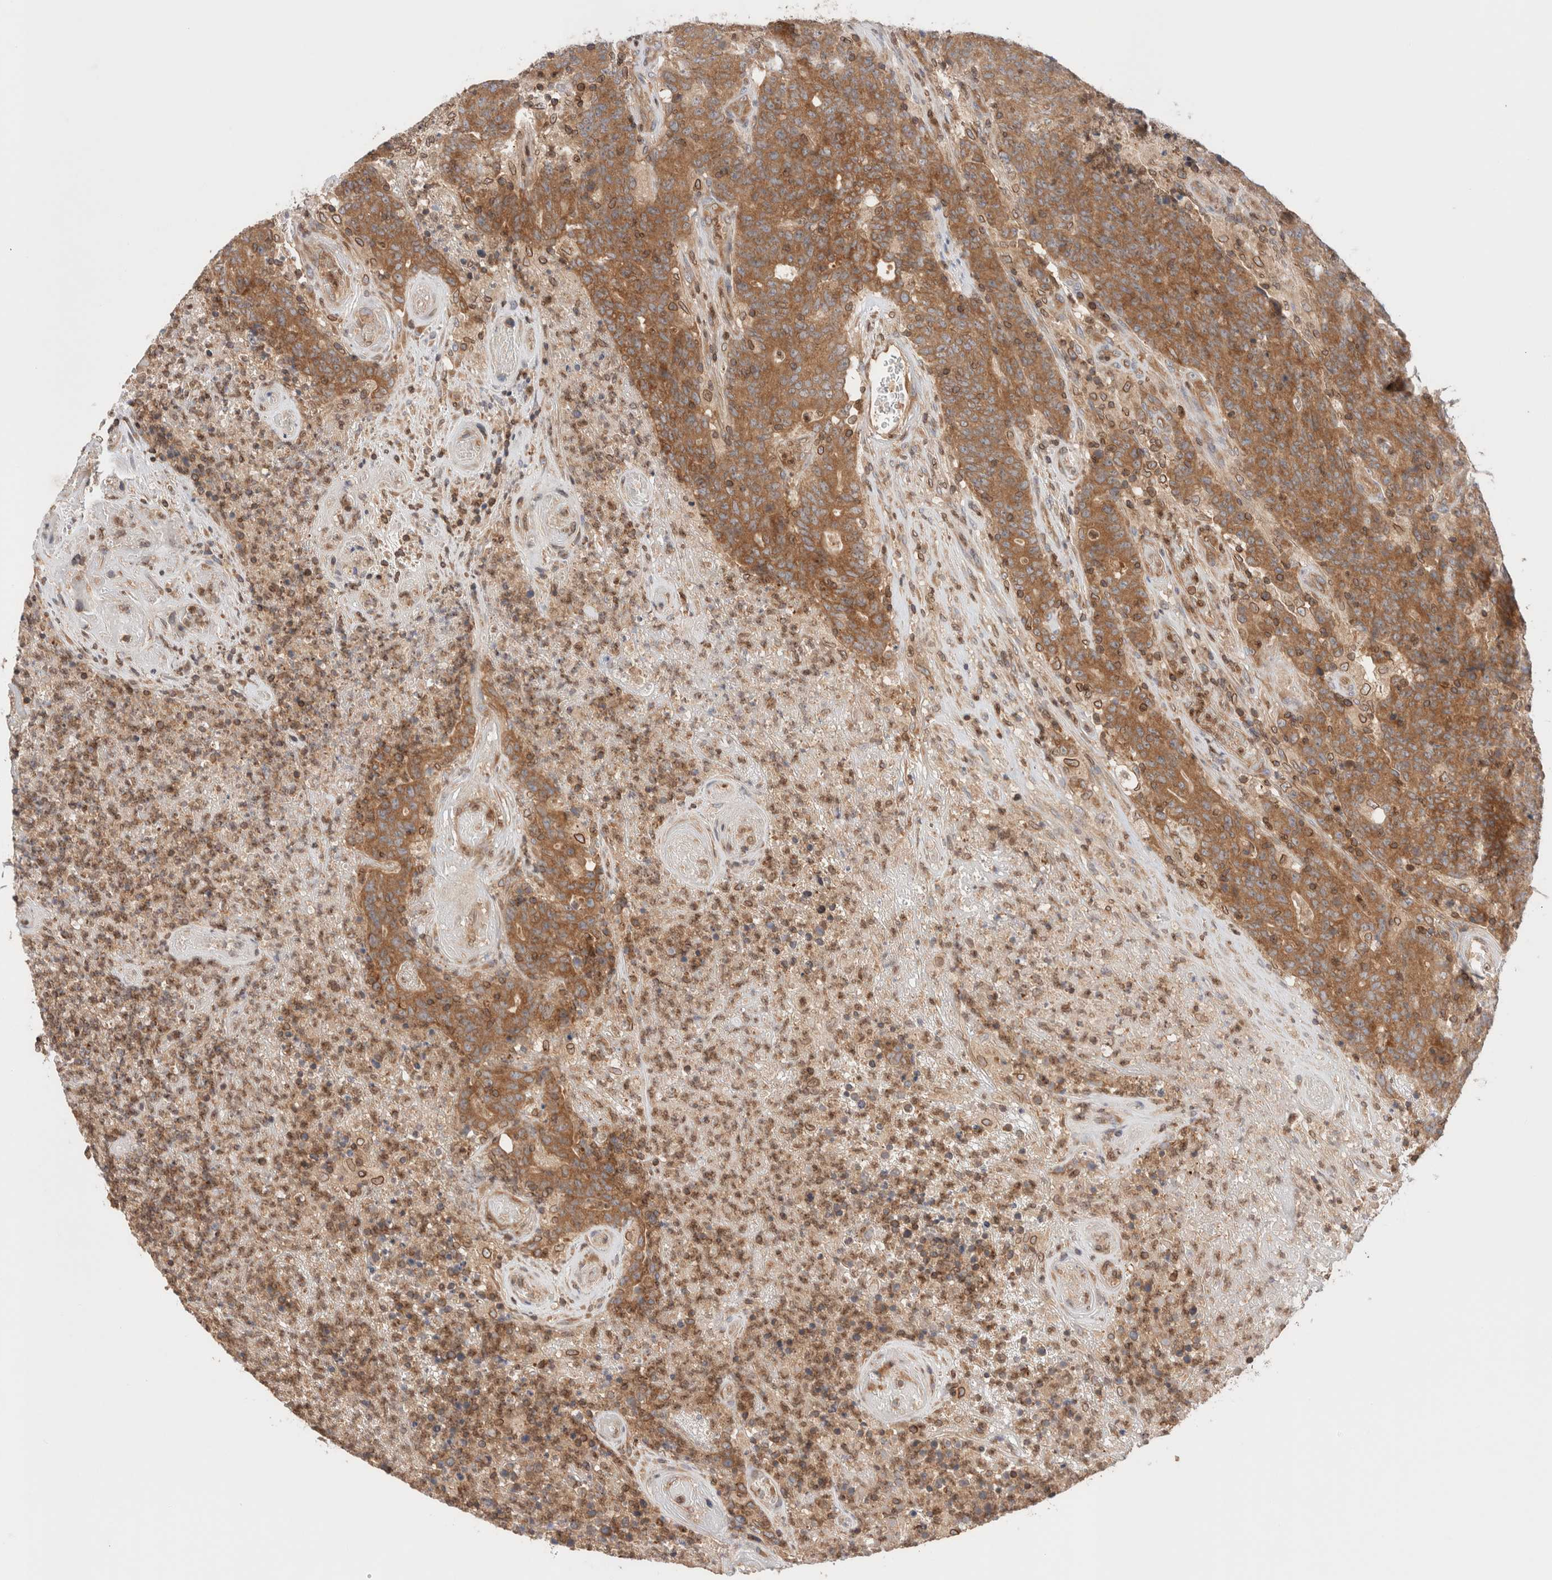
{"staining": {"intensity": "strong", "quantity": ">75%", "location": "cytoplasmic/membranous"}, "tissue": "colorectal cancer", "cell_type": "Tumor cells", "image_type": "cancer", "snomed": [{"axis": "morphology", "description": "Normal tissue, NOS"}, {"axis": "morphology", "description": "Adenocarcinoma, NOS"}, {"axis": "topography", "description": "Colon"}], "caption": "DAB immunohistochemical staining of colorectal adenocarcinoma shows strong cytoplasmic/membranous protein staining in about >75% of tumor cells.", "gene": "SIKE1", "patient": {"sex": "female", "age": 75}}